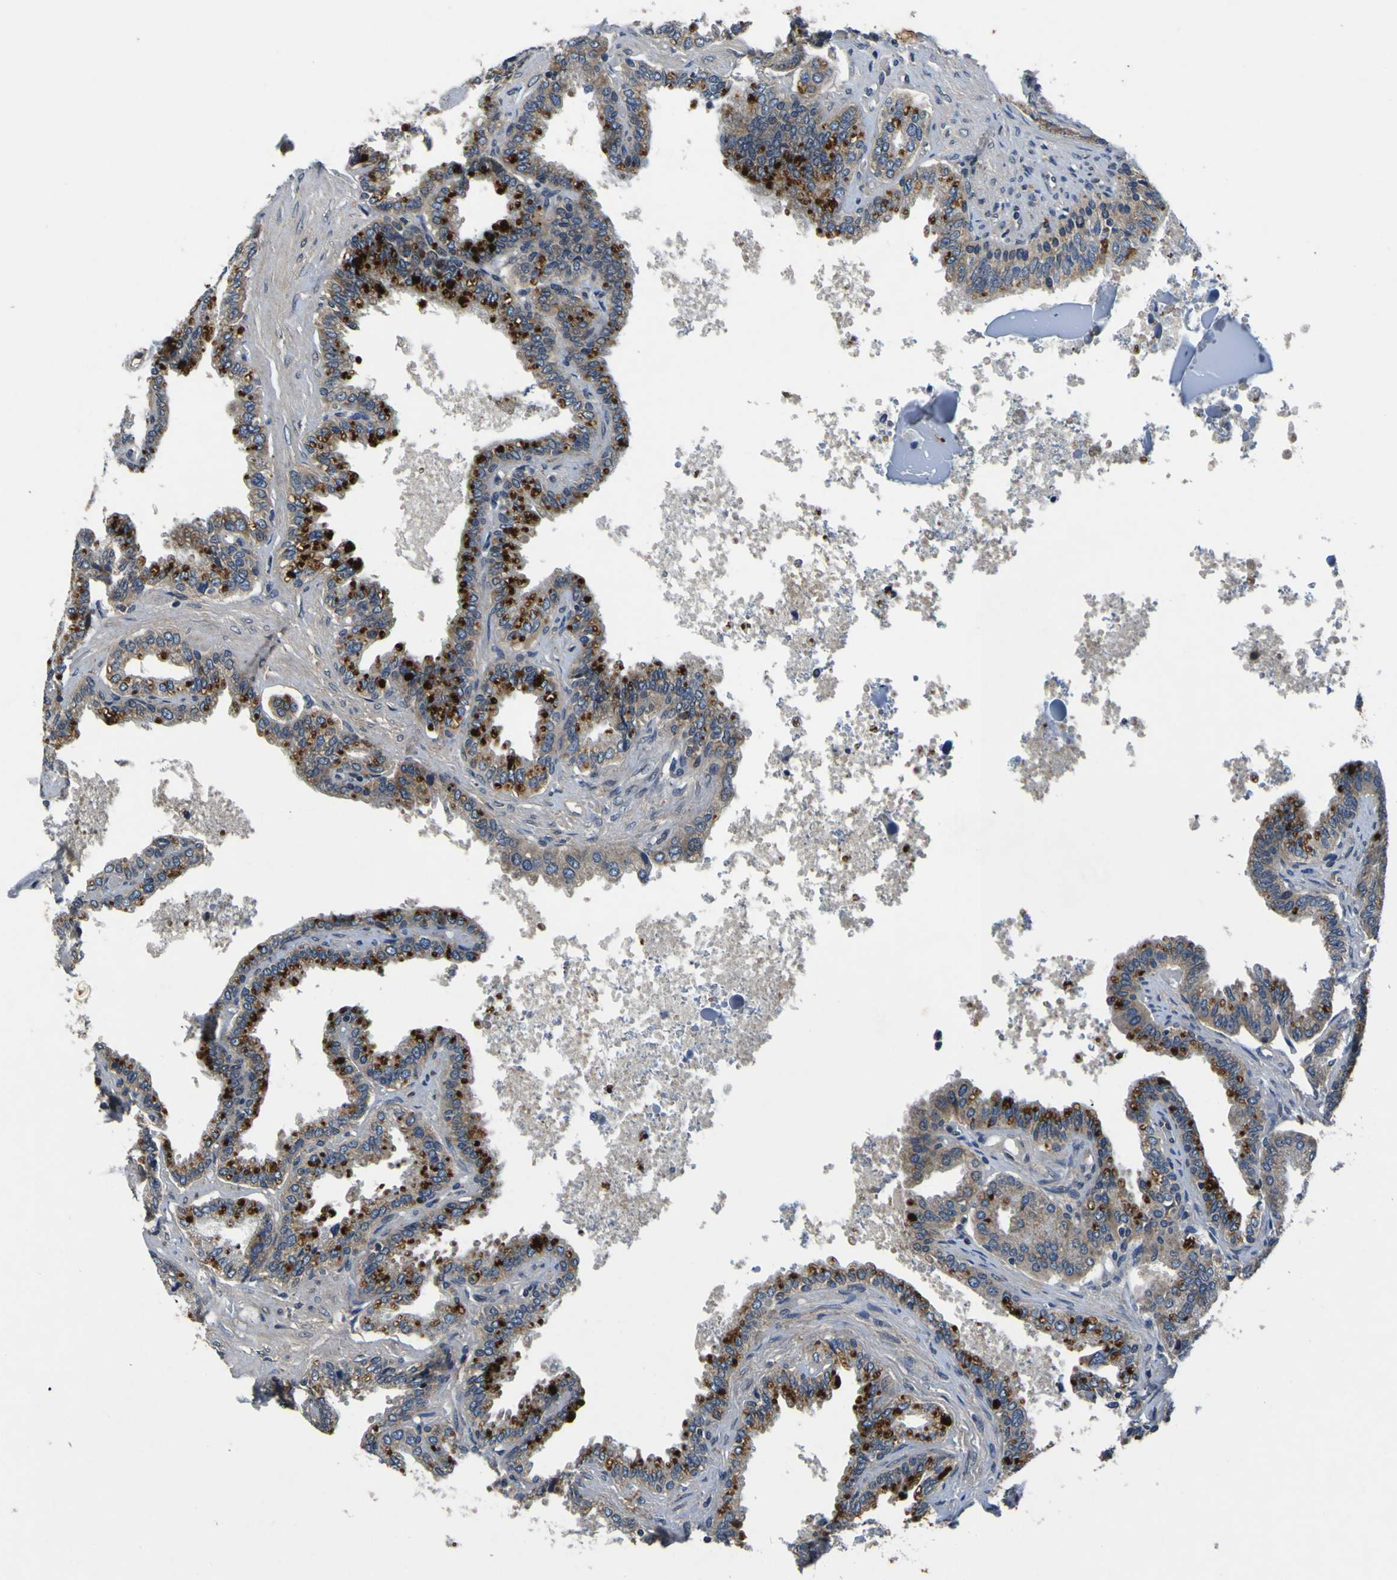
{"staining": {"intensity": "strong", "quantity": "25%-75%", "location": "cytoplasmic/membranous"}, "tissue": "seminal vesicle", "cell_type": "Glandular cells", "image_type": "normal", "snomed": [{"axis": "morphology", "description": "Normal tissue, NOS"}, {"axis": "topography", "description": "Seminal veicle"}], "caption": "An image of seminal vesicle stained for a protein exhibits strong cytoplasmic/membranous brown staining in glandular cells.", "gene": "EPHB4", "patient": {"sex": "male", "age": 46}}